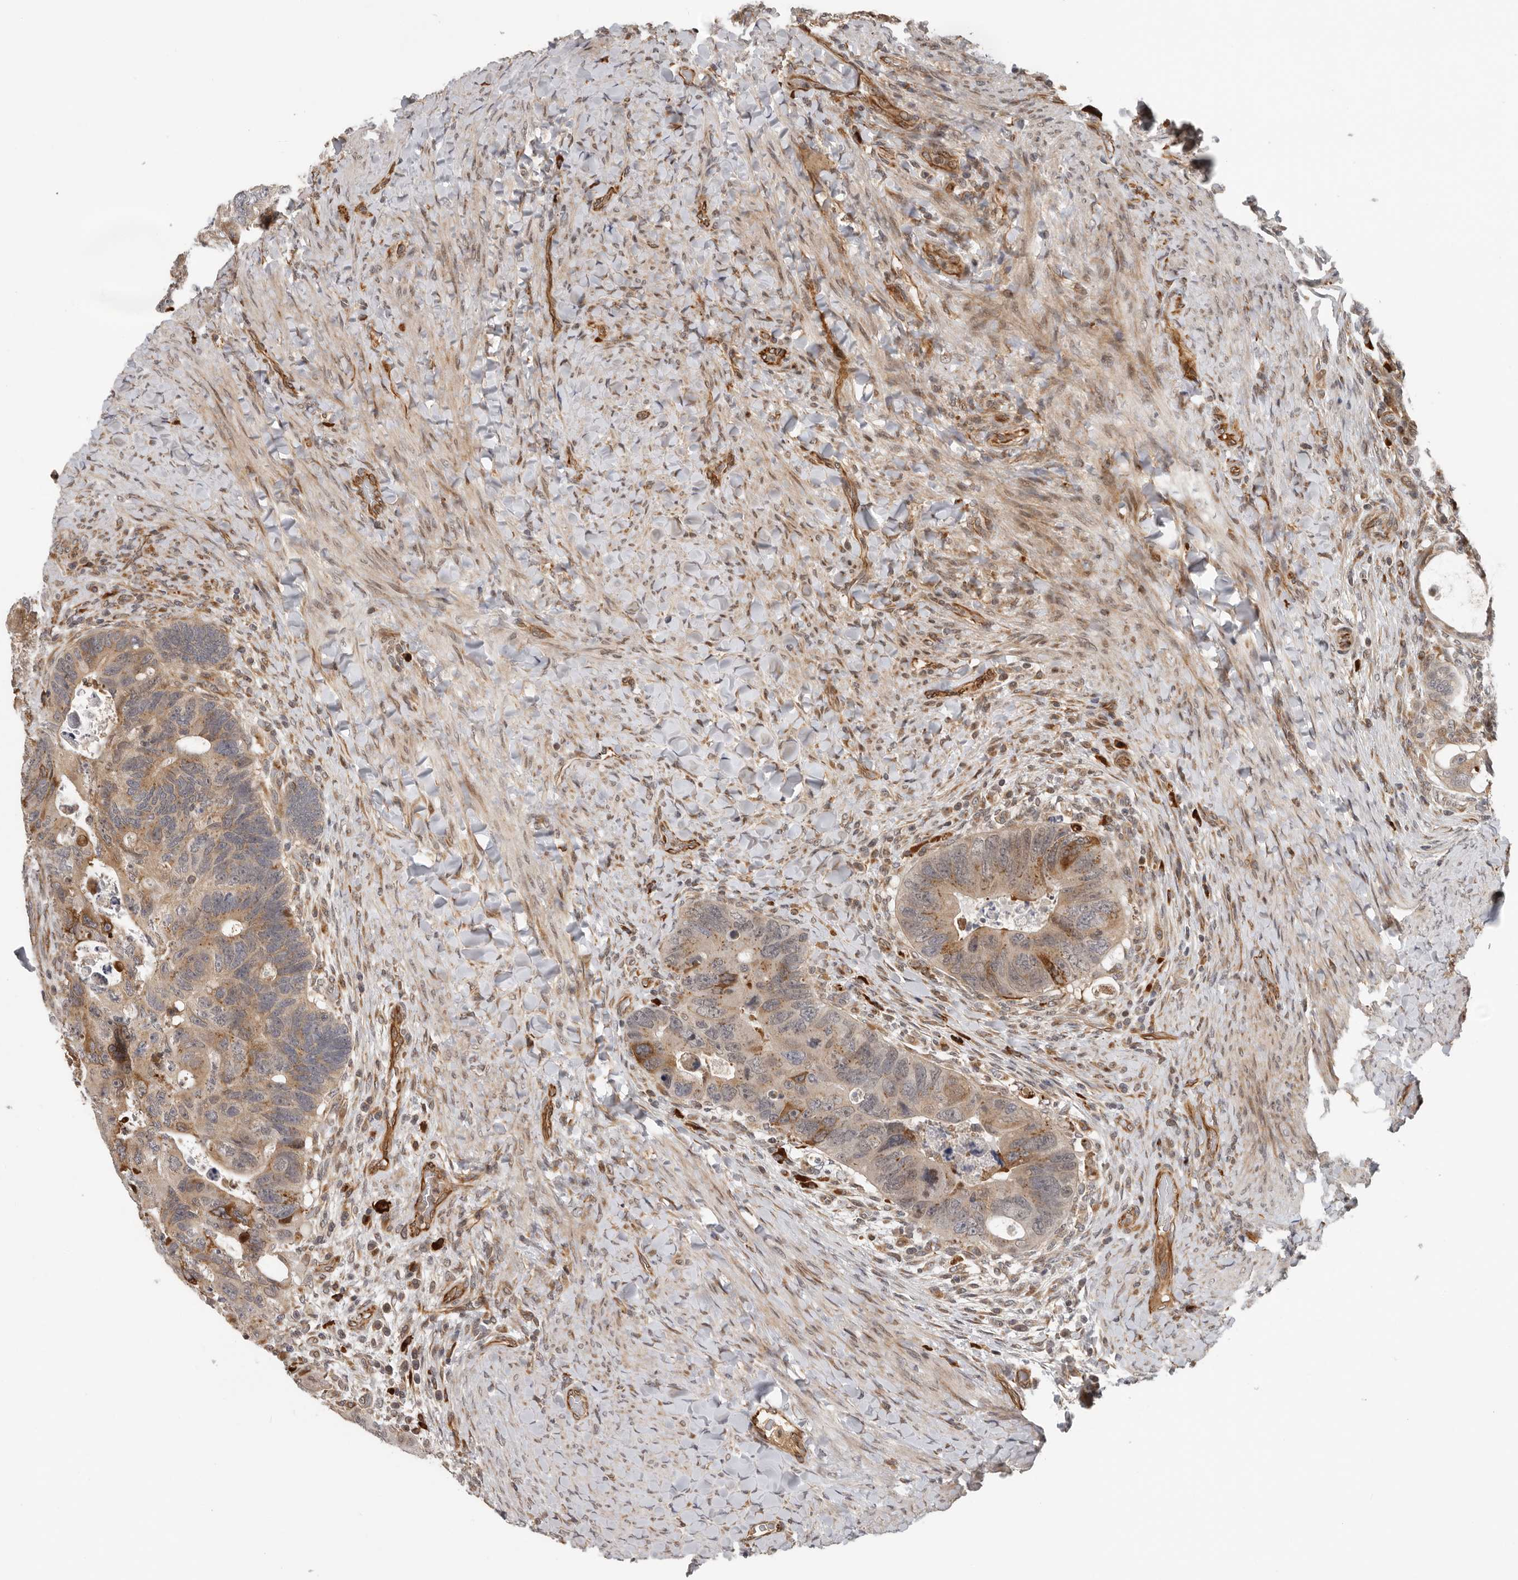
{"staining": {"intensity": "moderate", "quantity": "25%-75%", "location": "cytoplasmic/membranous"}, "tissue": "colorectal cancer", "cell_type": "Tumor cells", "image_type": "cancer", "snomed": [{"axis": "morphology", "description": "Adenocarcinoma, NOS"}, {"axis": "topography", "description": "Rectum"}], "caption": "Brown immunohistochemical staining in human colorectal cancer (adenocarcinoma) exhibits moderate cytoplasmic/membranous staining in approximately 25%-75% of tumor cells. (brown staining indicates protein expression, while blue staining denotes nuclei).", "gene": "RNF157", "patient": {"sex": "male", "age": 59}}